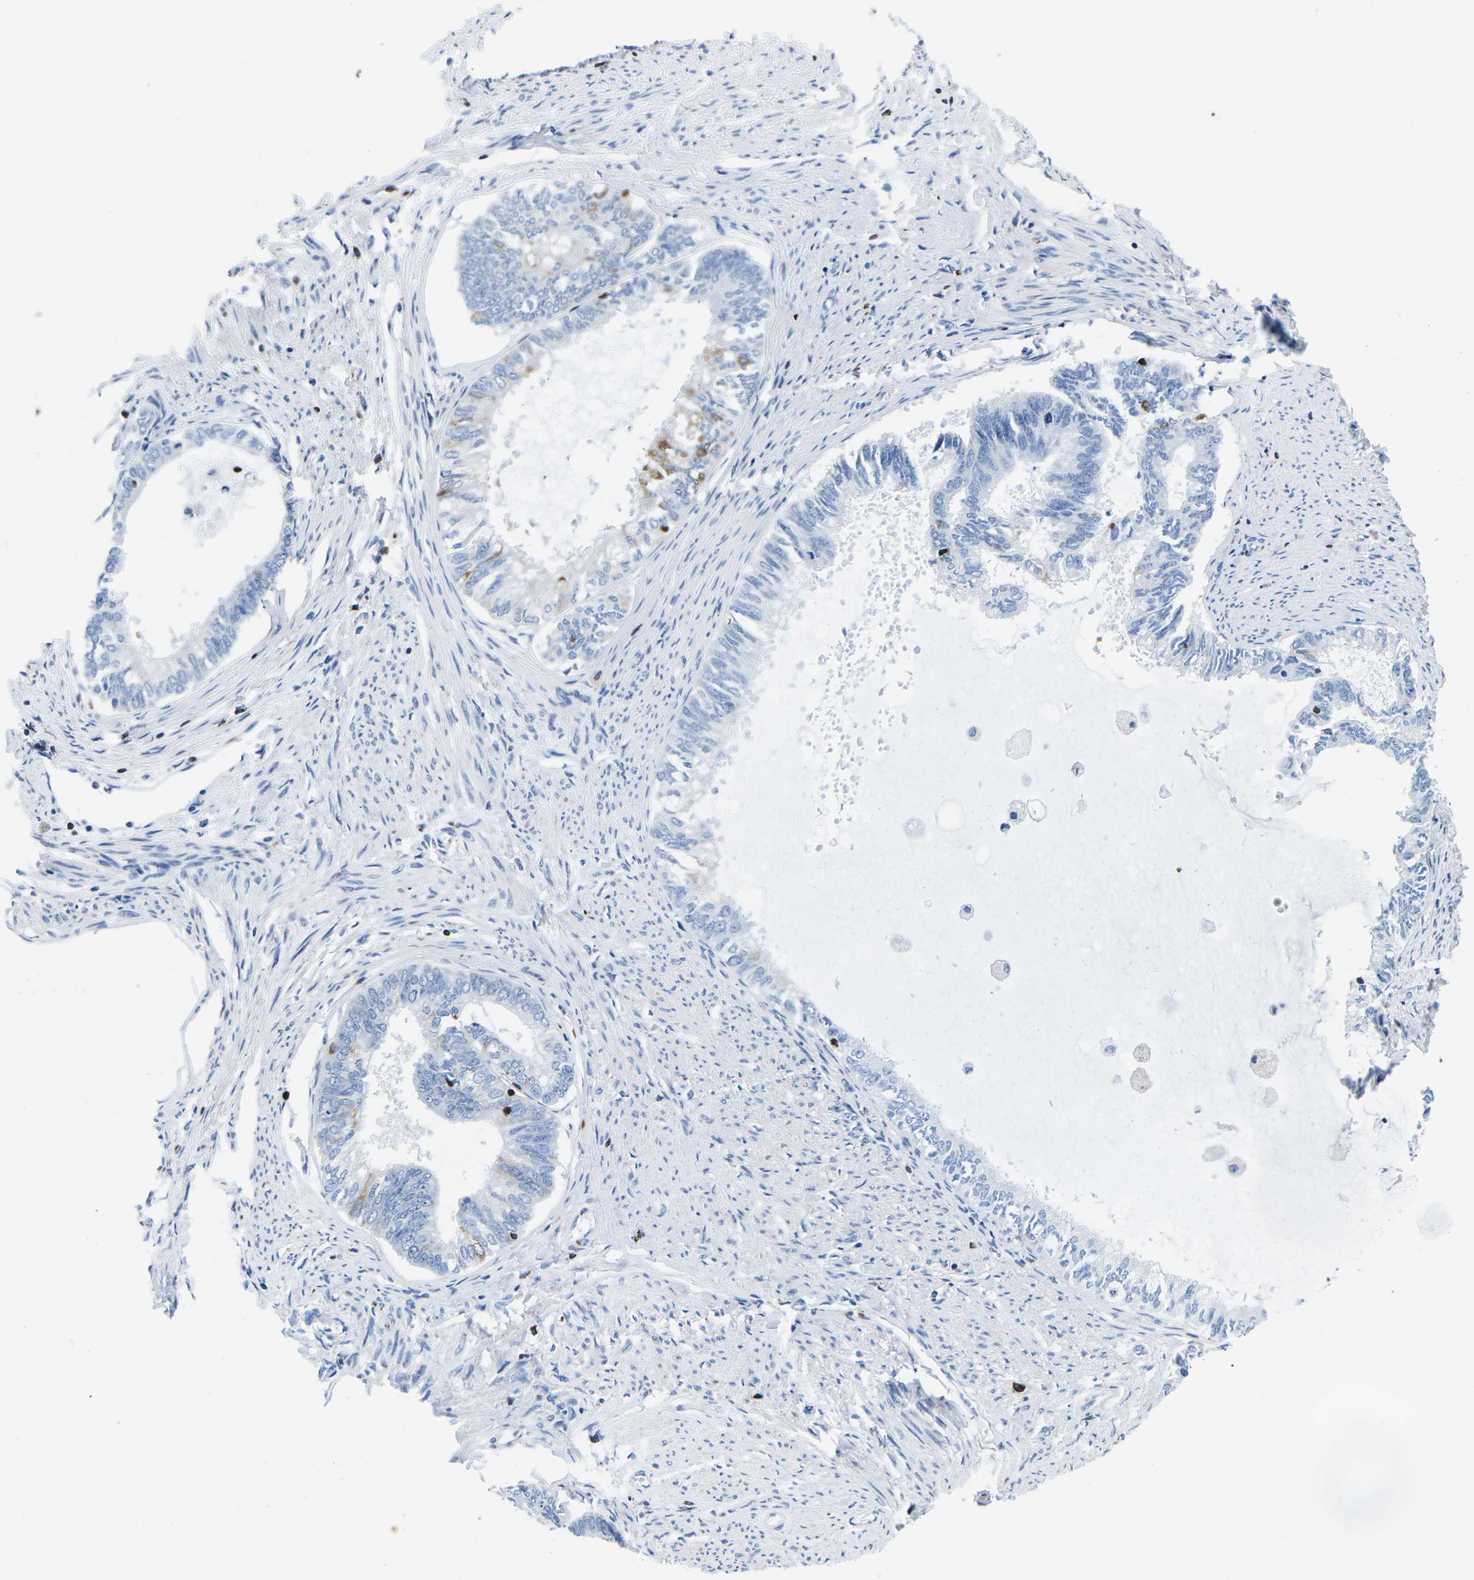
{"staining": {"intensity": "negative", "quantity": "none", "location": "none"}, "tissue": "endometrial cancer", "cell_type": "Tumor cells", "image_type": "cancer", "snomed": [{"axis": "morphology", "description": "Adenocarcinoma, NOS"}, {"axis": "topography", "description": "Endometrium"}], "caption": "This is an immunohistochemistry (IHC) image of adenocarcinoma (endometrial). There is no expression in tumor cells.", "gene": "CTSW", "patient": {"sex": "female", "age": 86}}